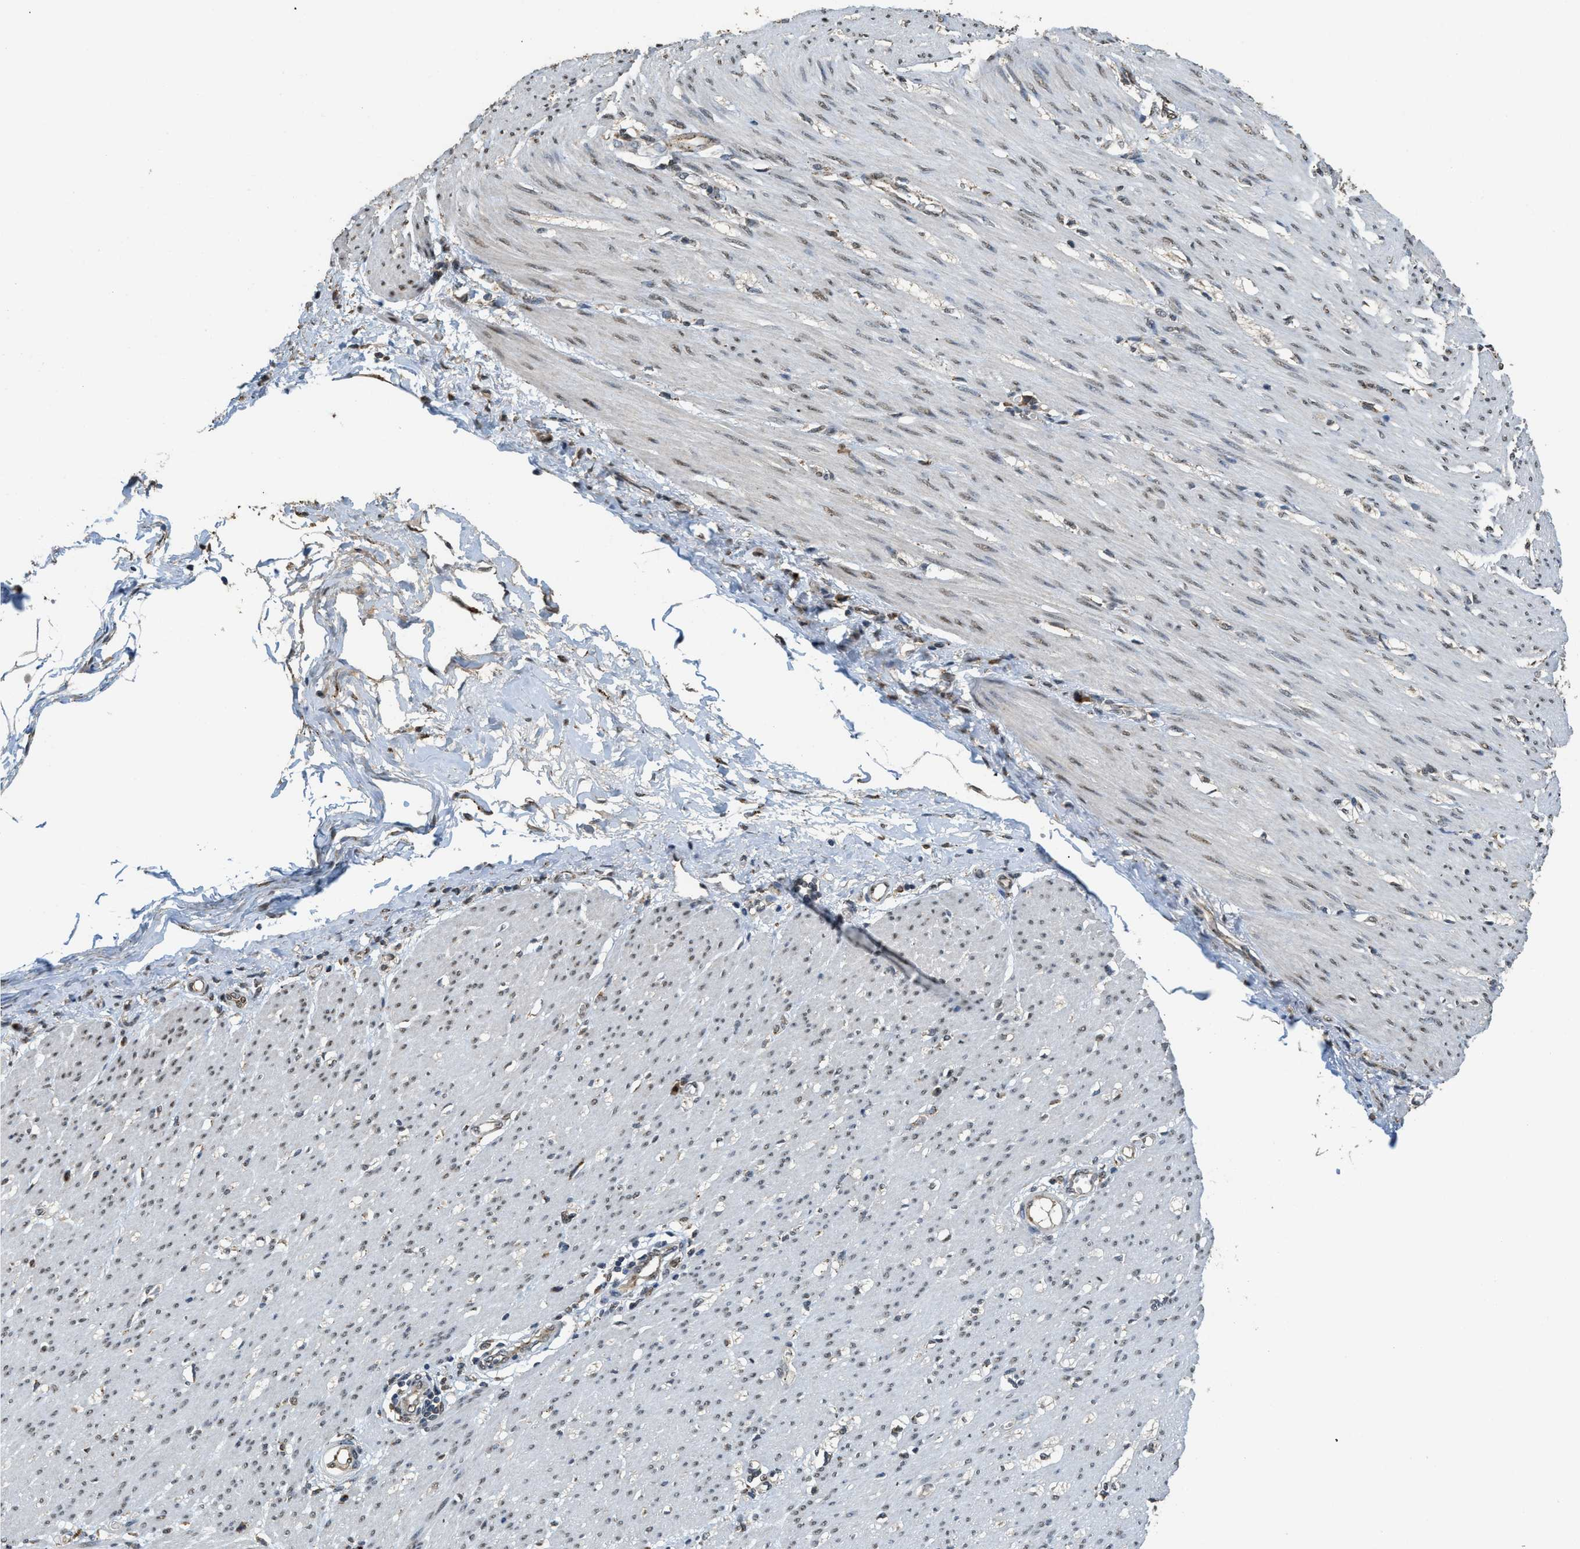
{"staining": {"intensity": "negative", "quantity": "none", "location": "none"}, "tissue": "adipose tissue", "cell_type": "Adipocytes", "image_type": "normal", "snomed": [{"axis": "morphology", "description": "Normal tissue, NOS"}, {"axis": "morphology", "description": "Adenocarcinoma, NOS"}, {"axis": "topography", "description": "Colon"}, {"axis": "topography", "description": "Peripheral nerve tissue"}], "caption": "Adipocytes show no significant protein staining in normal adipose tissue.", "gene": "IPO7", "patient": {"sex": "male", "age": 14}}